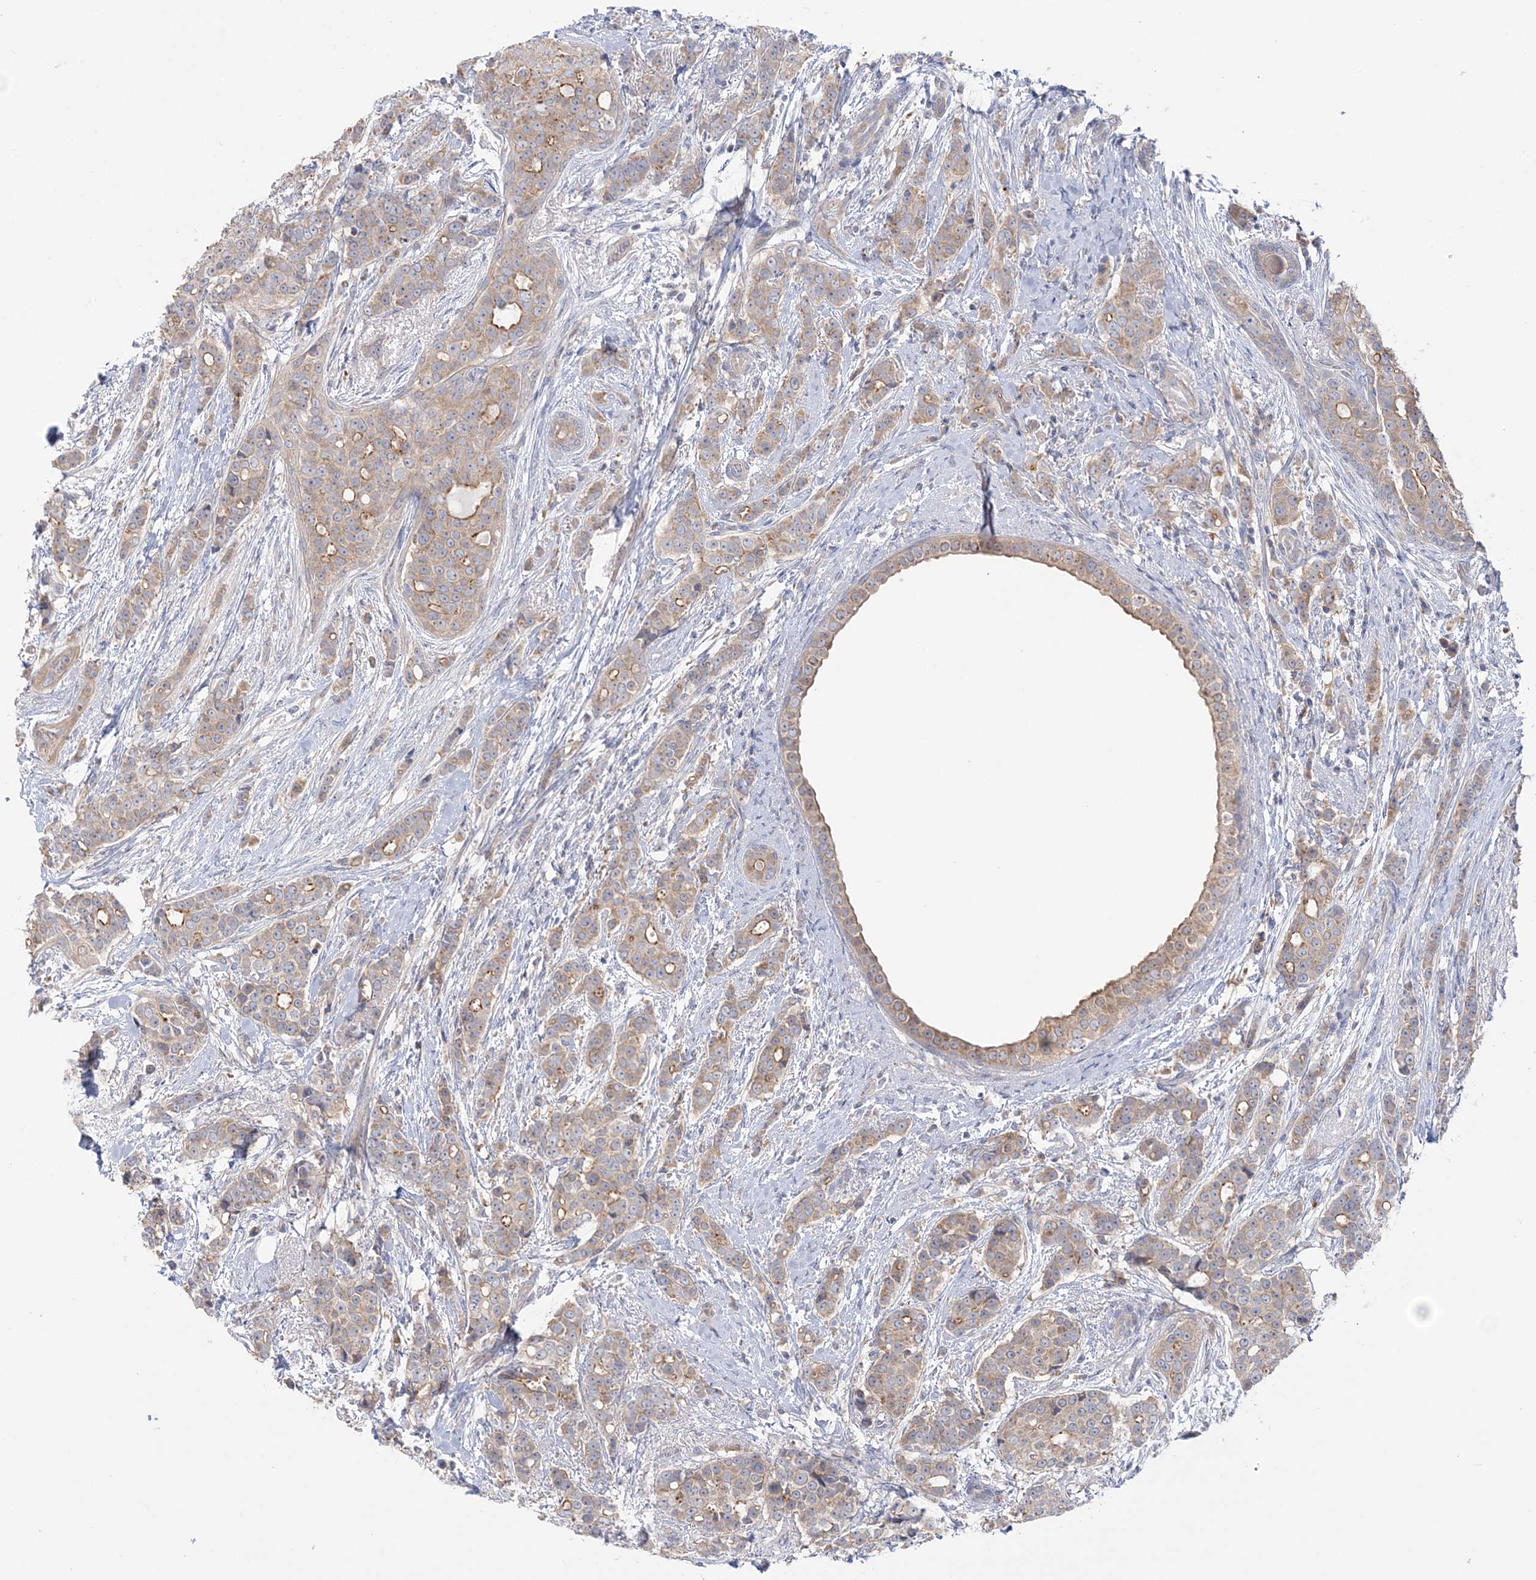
{"staining": {"intensity": "moderate", "quantity": ">75%", "location": "cytoplasmic/membranous"}, "tissue": "breast cancer", "cell_type": "Tumor cells", "image_type": "cancer", "snomed": [{"axis": "morphology", "description": "Lobular carcinoma"}, {"axis": "topography", "description": "Breast"}], "caption": "IHC staining of lobular carcinoma (breast), which displays medium levels of moderate cytoplasmic/membranous positivity in about >75% of tumor cells indicating moderate cytoplasmic/membranous protein expression. The staining was performed using DAB (brown) for protein detection and nuclei were counterstained in hematoxylin (blue).", "gene": "MMADHC", "patient": {"sex": "female", "age": 51}}